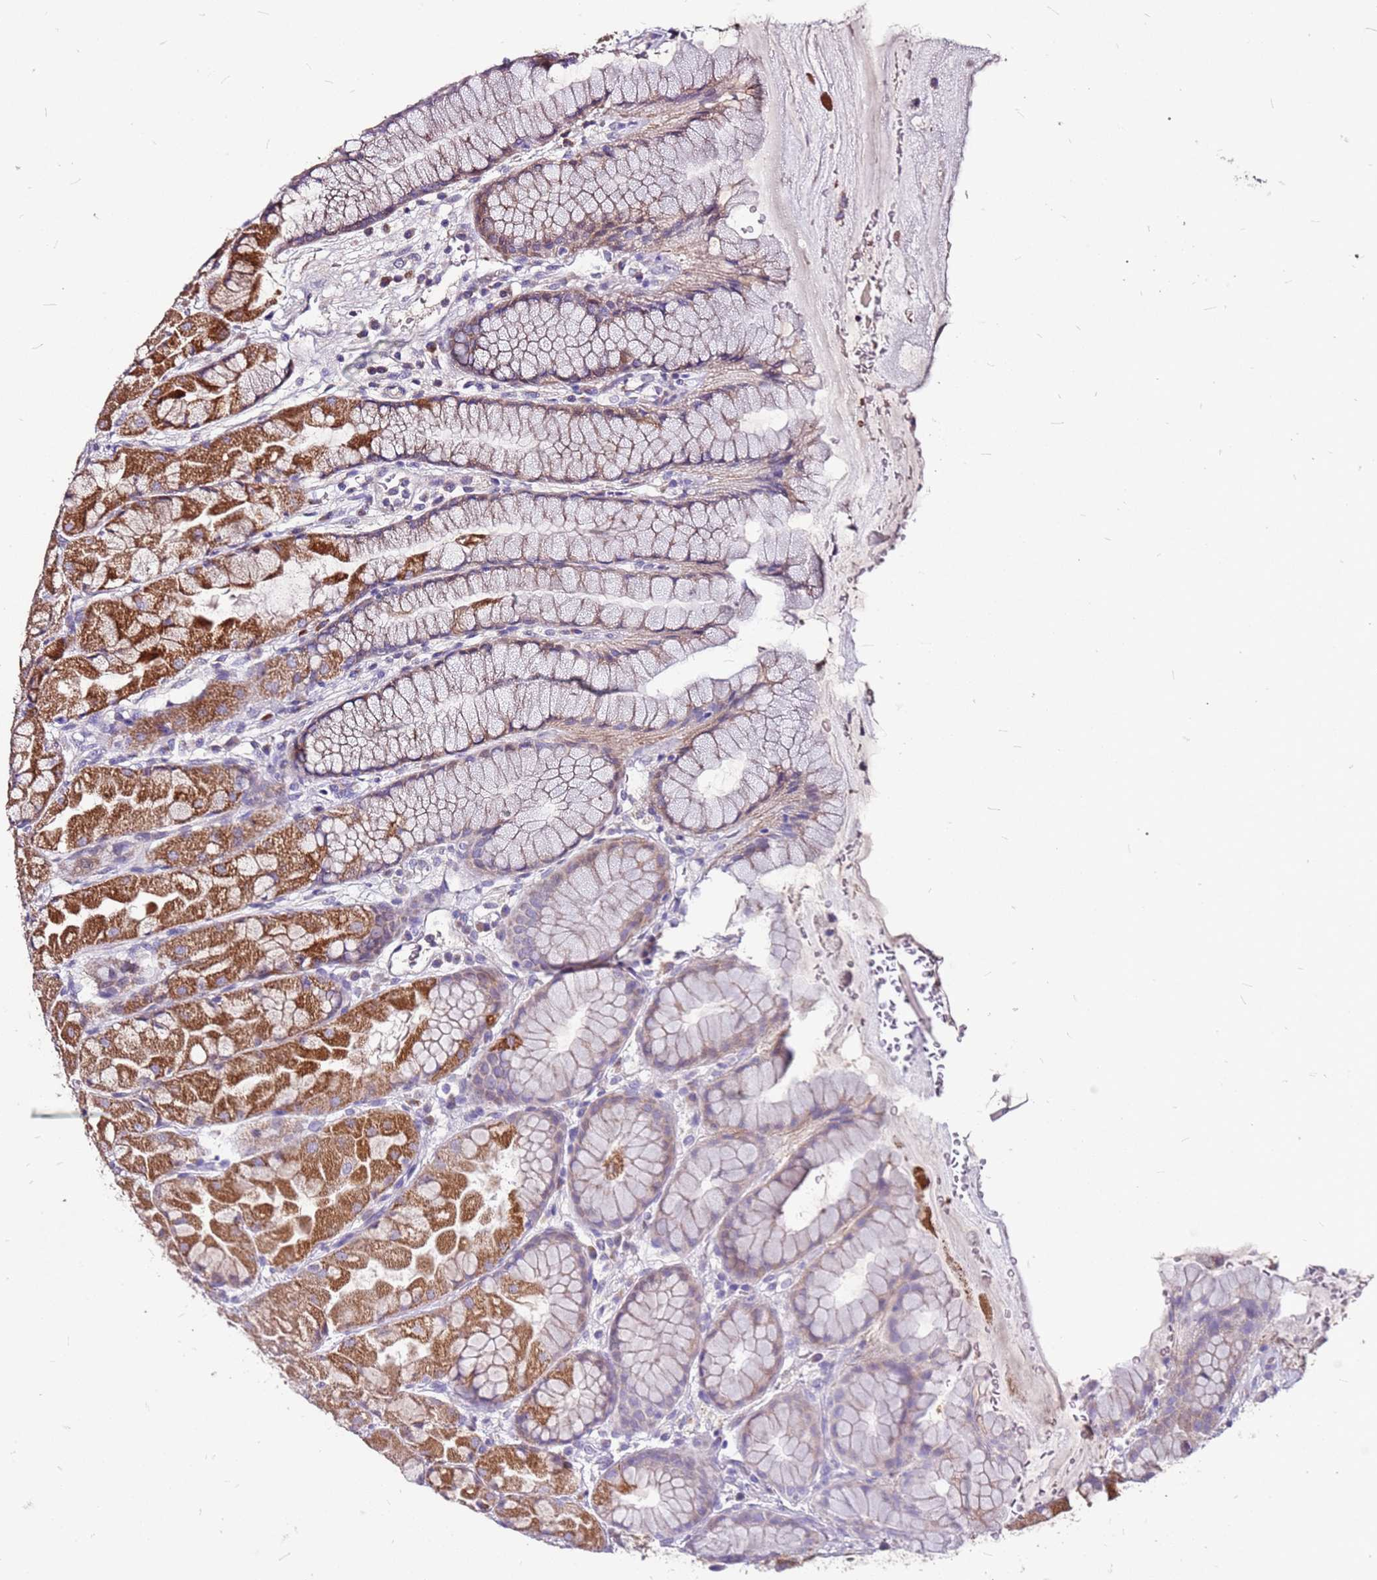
{"staining": {"intensity": "strong", "quantity": "25%-75%", "location": "cytoplasmic/membranous"}, "tissue": "stomach", "cell_type": "Glandular cells", "image_type": "normal", "snomed": [{"axis": "morphology", "description": "Normal tissue, NOS"}, {"axis": "topography", "description": "Stomach"}], "caption": "A high amount of strong cytoplasmic/membranous positivity is appreciated in about 25%-75% of glandular cells in unremarkable stomach. (Stains: DAB (3,3'-diaminobenzidine) in brown, nuclei in blue, Microscopy: brightfield microscopy at high magnification).", "gene": "DCDC2C", "patient": {"sex": "male", "age": 57}}